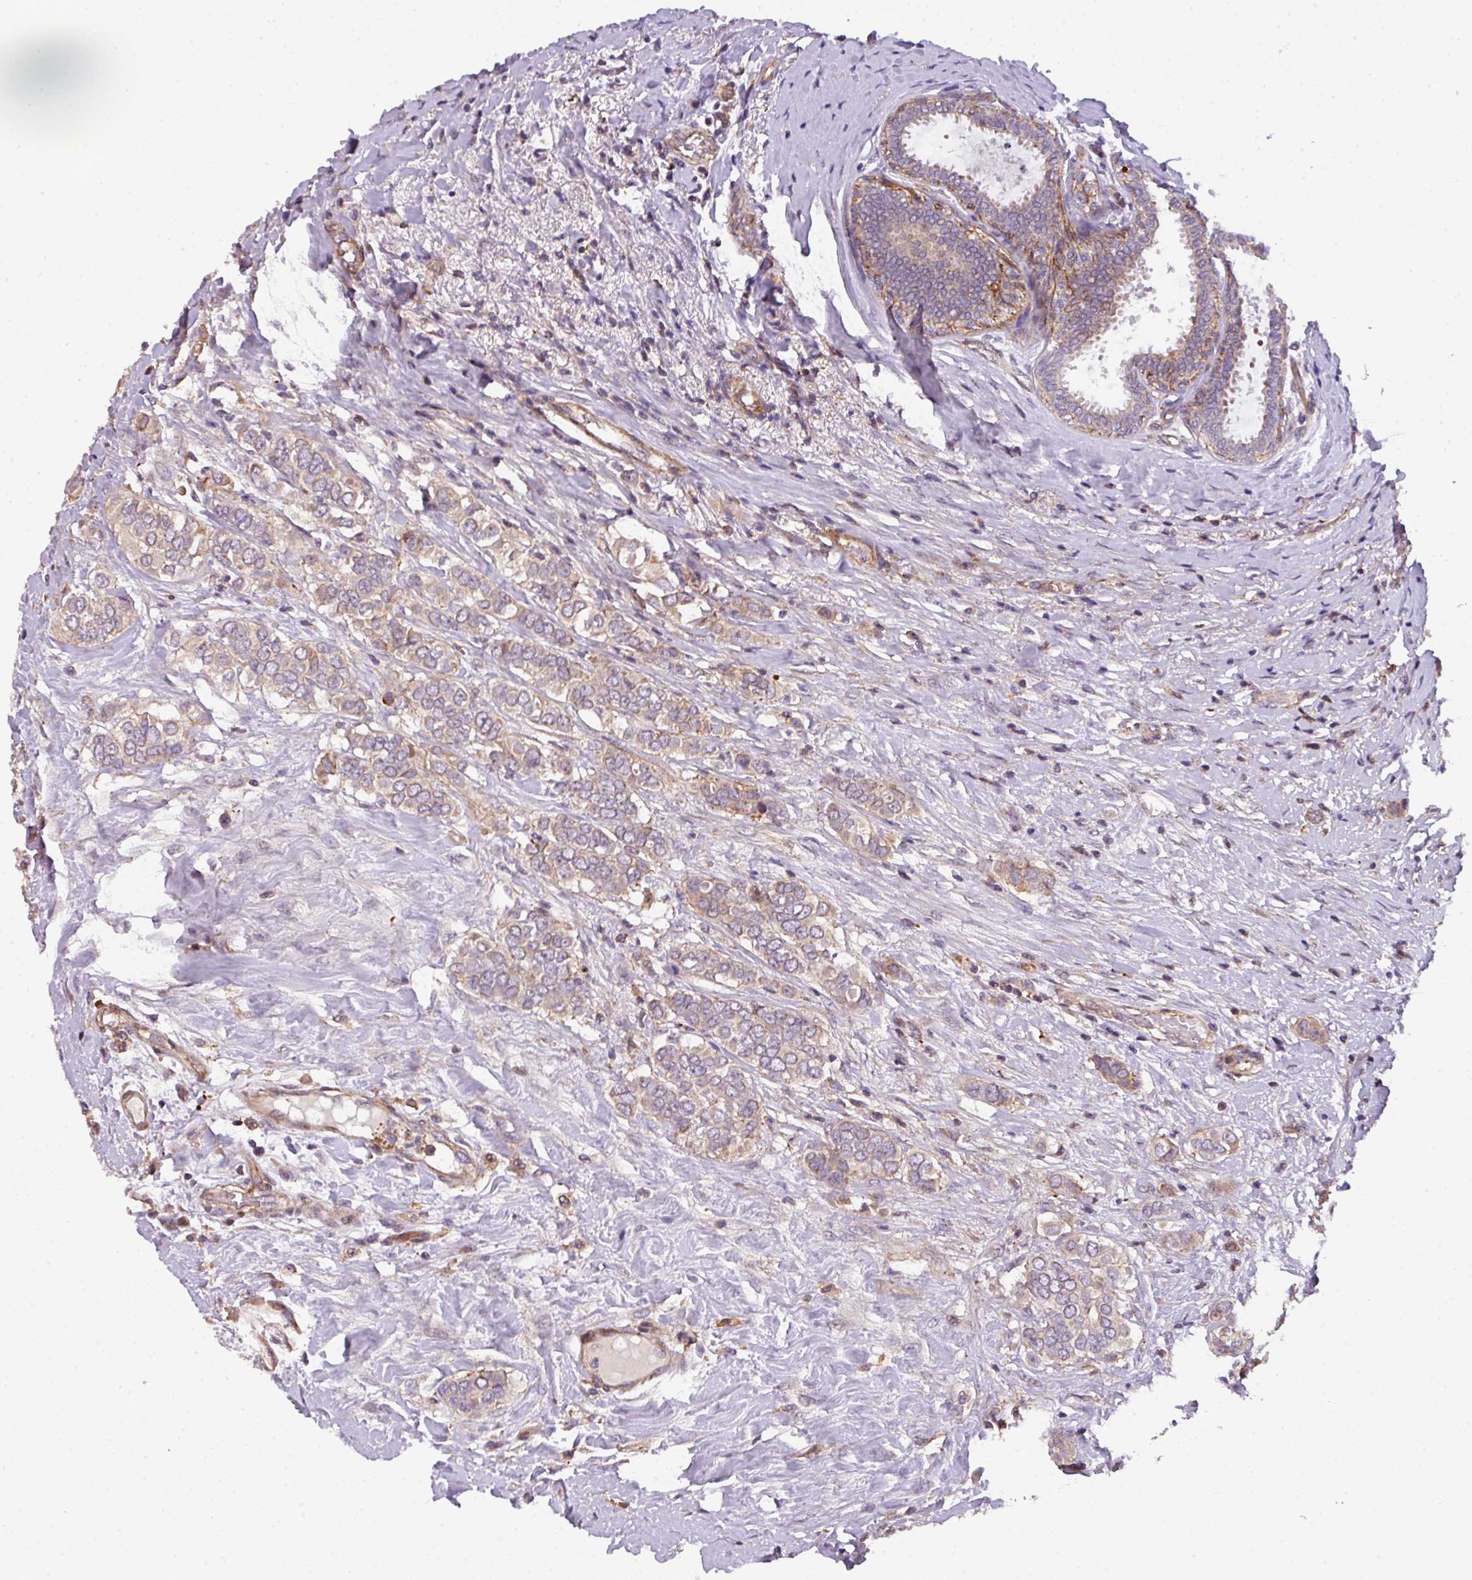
{"staining": {"intensity": "weak", "quantity": "<25%", "location": "cytoplasmic/membranous"}, "tissue": "breast cancer", "cell_type": "Tumor cells", "image_type": "cancer", "snomed": [{"axis": "morphology", "description": "Lobular carcinoma"}, {"axis": "topography", "description": "Breast"}], "caption": "Histopathology image shows no protein expression in tumor cells of breast cancer tissue. (DAB immunohistochemistry (IHC) with hematoxylin counter stain).", "gene": "CASS4", "patient": {"sex": "female", "age": 51}}